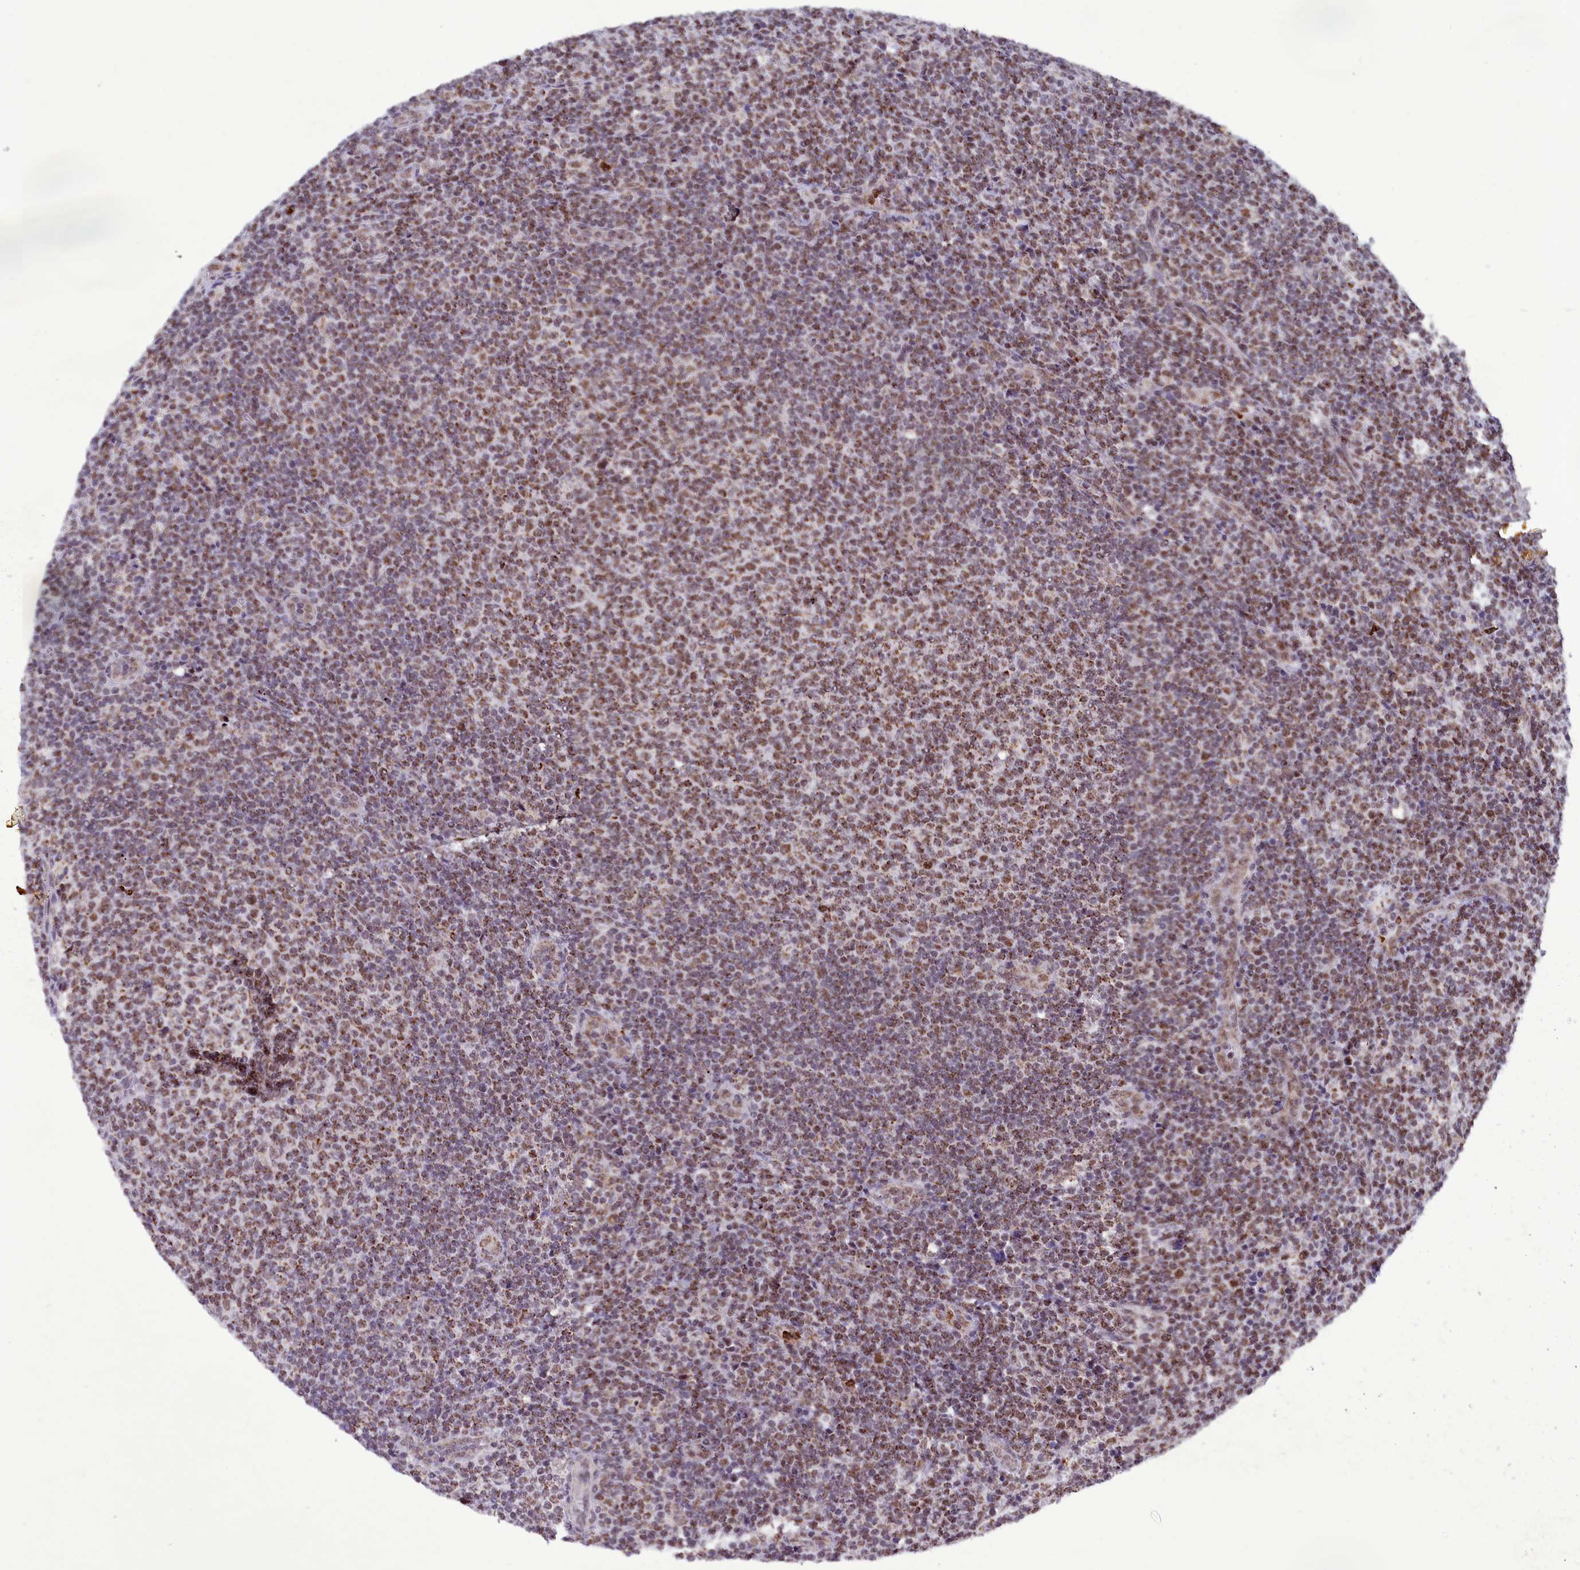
{"staining": {"intensity": "moderate", "quantity": ">75%", "location": "cytoplasmic/membranous,nuclear"}, "tissue": "lymphoma", "cell_type": "Tumor cells", "image_type": "cancer", "snomed": [{"axis": "morphology", "description": "Malignant lymphoma, non-Hodgkin's type, Low grade"}, {"axis": "topography", "description": "Lymph node"}], "caption": "High-power microscopy captured an IHC histopathology image of low-grade malignant lymphoma, non-Hodgkin's type, revealing moderate cytoplasmic/membranous and nuclear positivity in about >75% of tumor cells.", "gene": "POM121L2", "patient": {"sex": "male", "age": 66}}